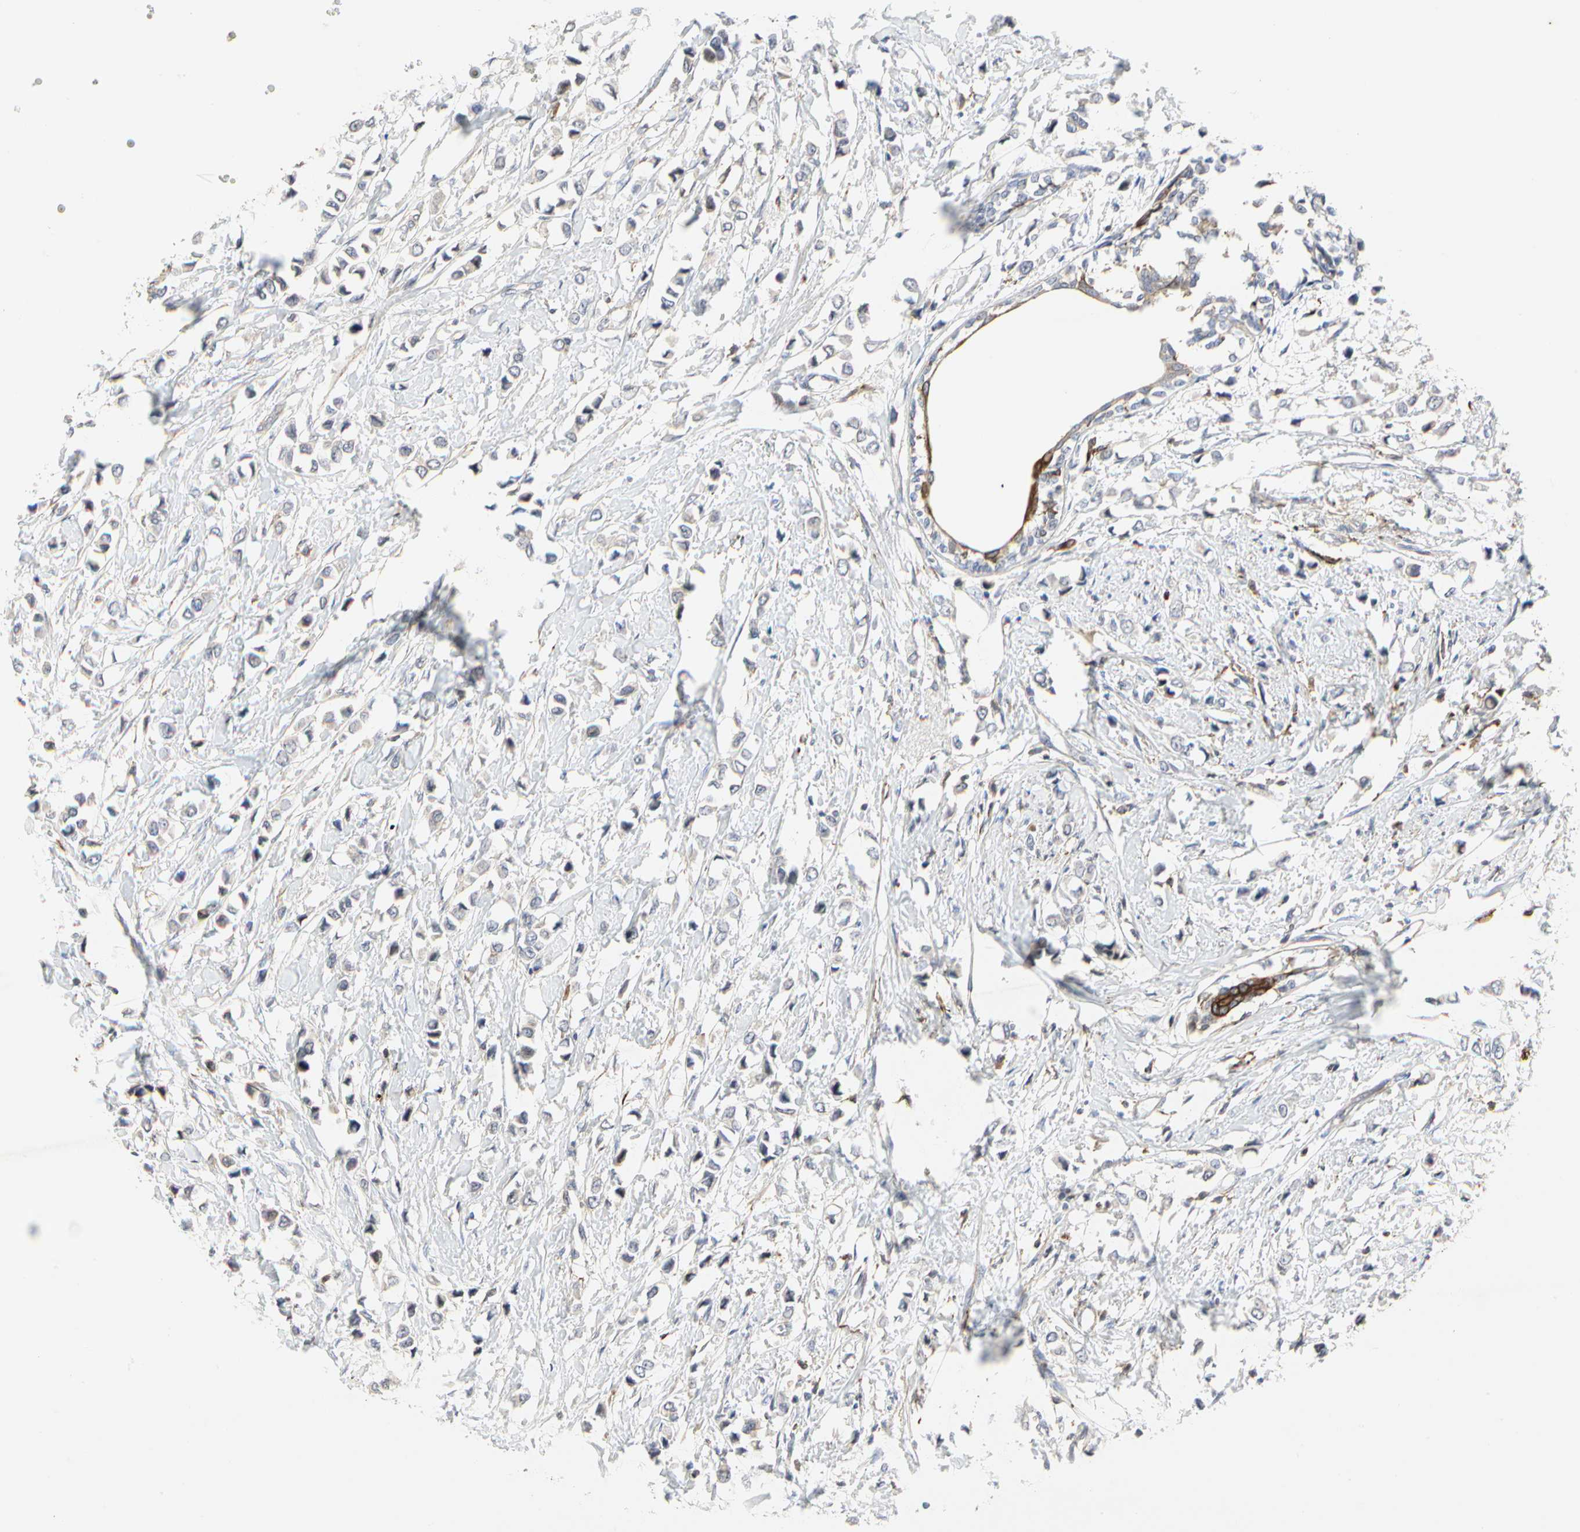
{"staining": {"intensity": "negative", "quantity": "none", "location": "none"}, "tissue": "breast cancer", "cell_type": "Tumor cells", "image_type": "cancer", "snomed": [{"axis": "morphology", "description": "Lobular carcinoma"}, {"axis": "topography", "description": "Breast"}], "caption": "Immunohistochemical staining of human breast cancer exhibits no significant positivity in tumor cells. (DAB immunohistochemistry (IHC) visualized using brightfield microscopy, high magnification).", "gene": "NAPG", "patient": {"sex": "female", "age": 51}}